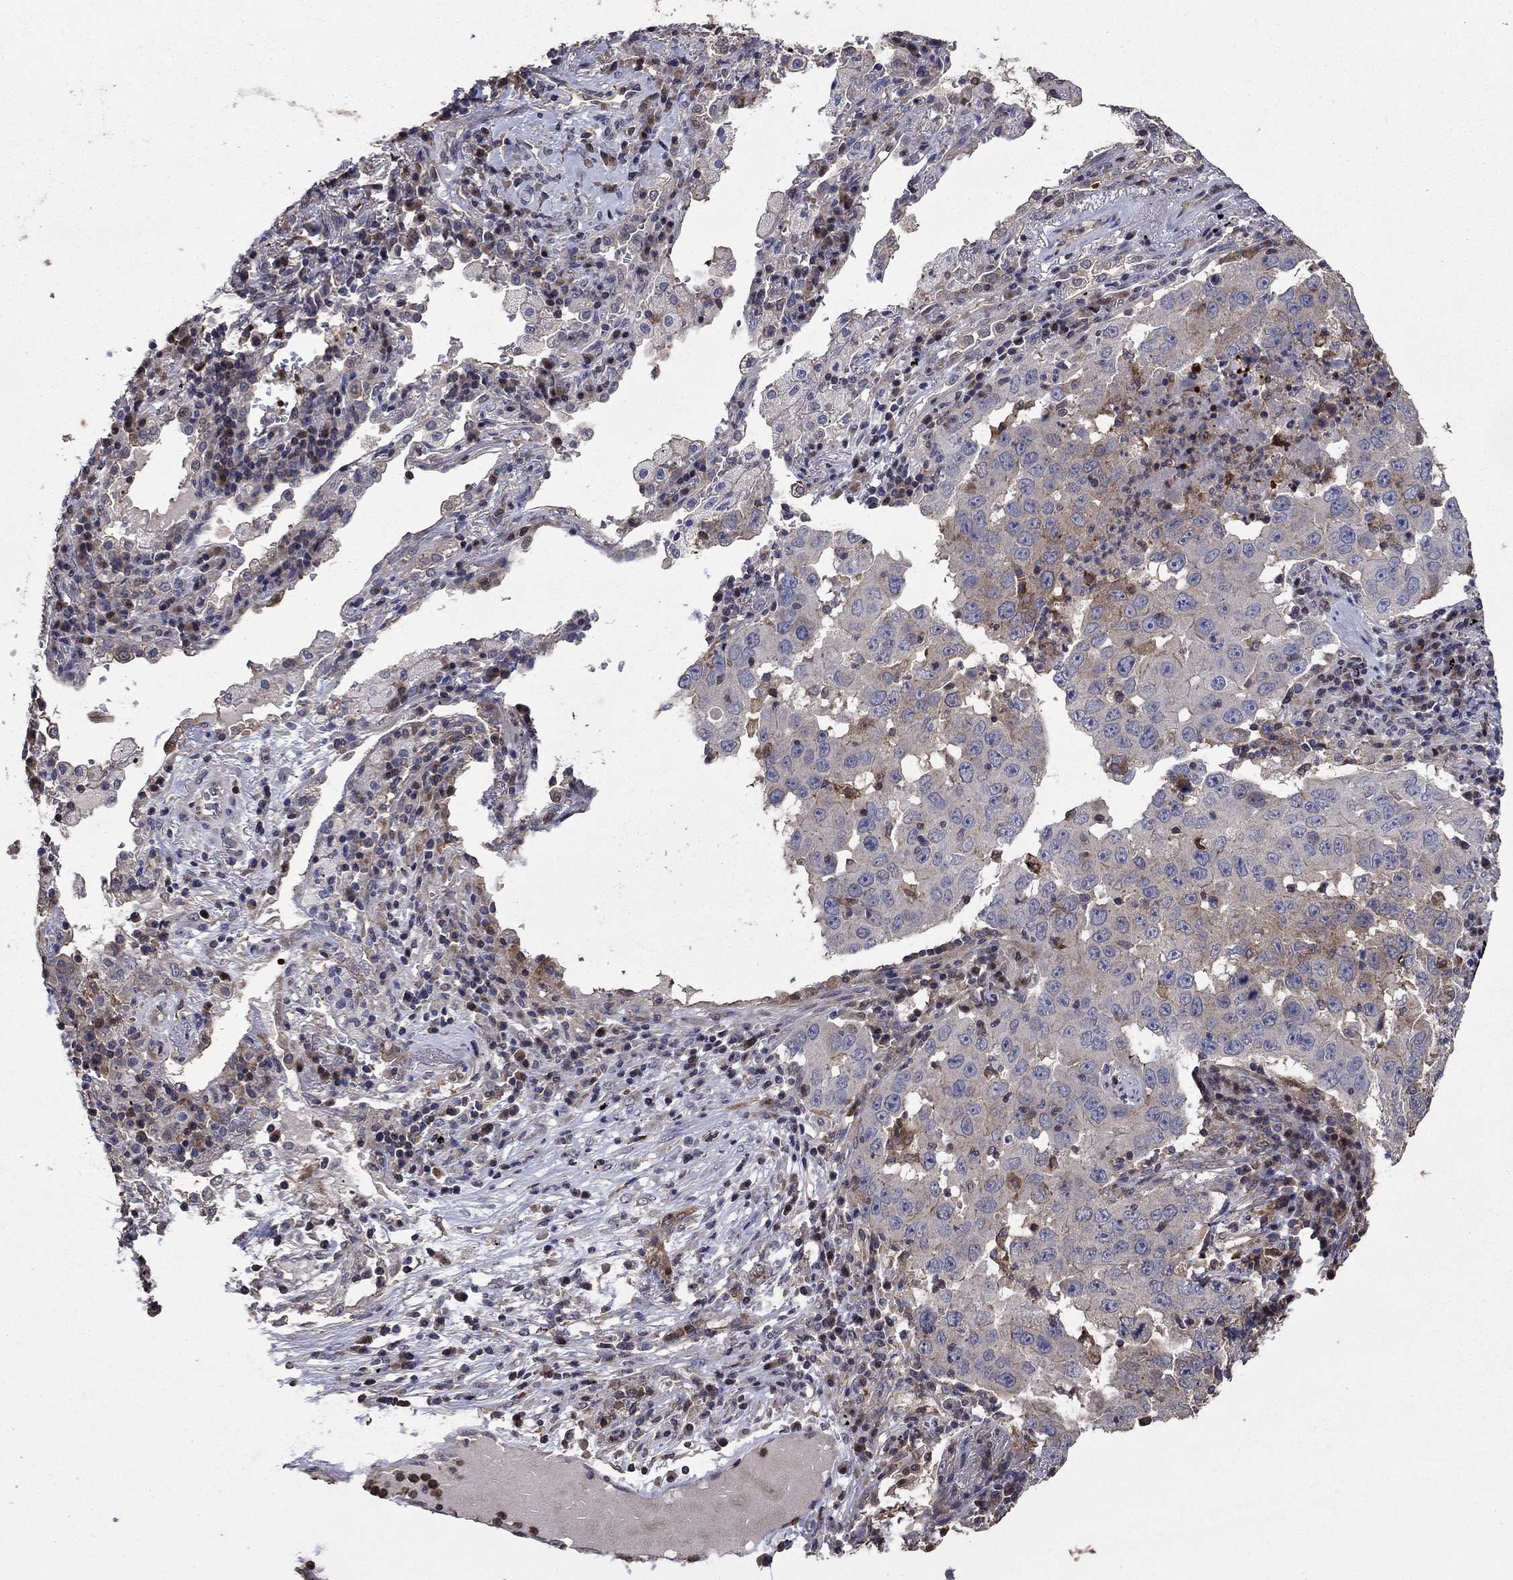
{"staining": {"intensity": "negative", "quantity": "none", "location": "none"}, "tissue": "lung cancer", "cell_type": "Tumor cells", "image_type": "cancer", "snomed": [{"axis": "morphology", "description": "Adenocarcinoma, NOS"}, {"axis": "topography", "description": "Lung"}], "caption": "Tumor cells show no significant protein expression in lung cancer (adenocarcinoma).", "gene": "DVL1", "patient": {"sex": "male", "age": 73}}